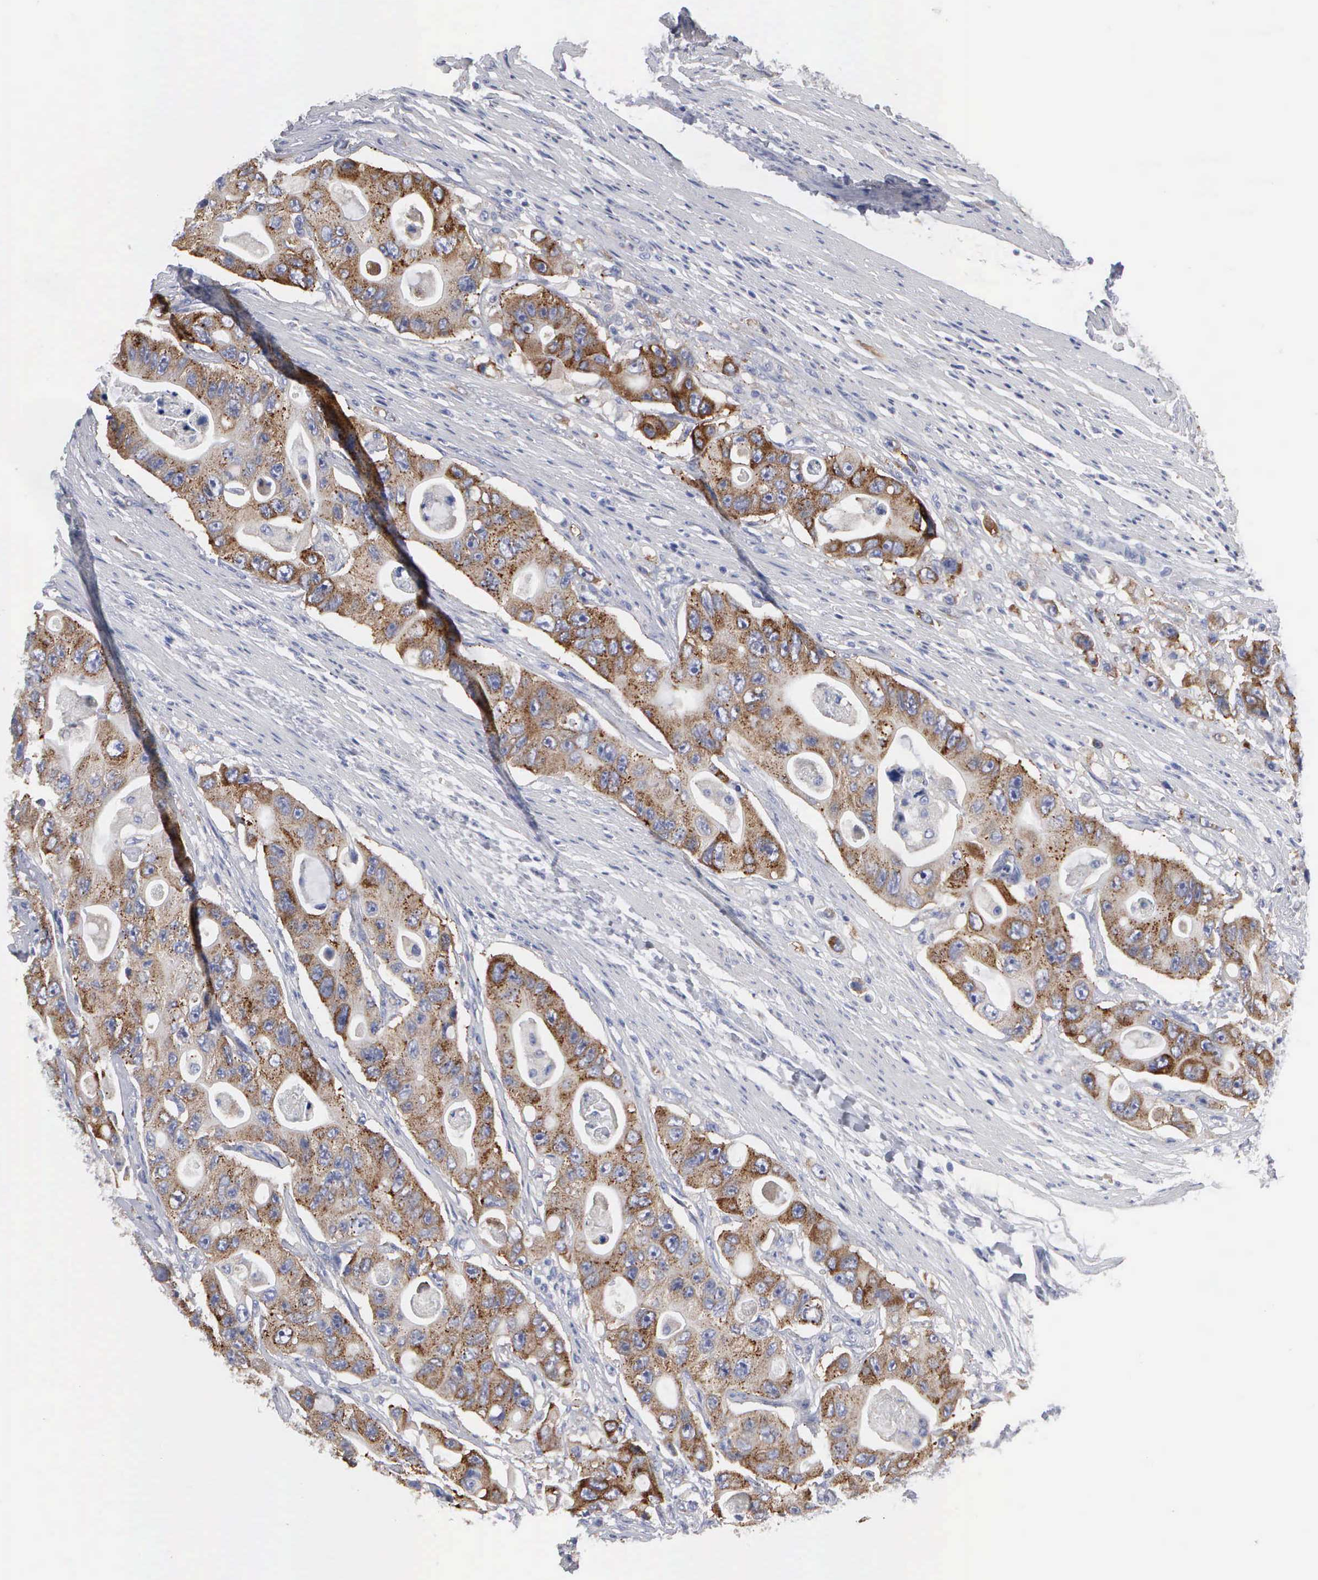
{"staining": {"intensity": "moderate", "quantity": ">75%", "location": "cytoplasmic/membranous"}, "tissue": "colorectal cancer", "cell_type": "Tumor cells", "image_type": "cancer", "snomed": [{"axis": "morphology", "description": "Adenocarcinoma, NOS"}, {"axis": "topography", "description": "Colon"}], "caption": "Brown immunohistochemical staining in human colorectal adenocarcinoma shows moderate cytoplasmic/membranous staining in approximately >75% of tumor cells.", "gene": "TXLNG", "patient": {"sex": "female", "age": 46}}